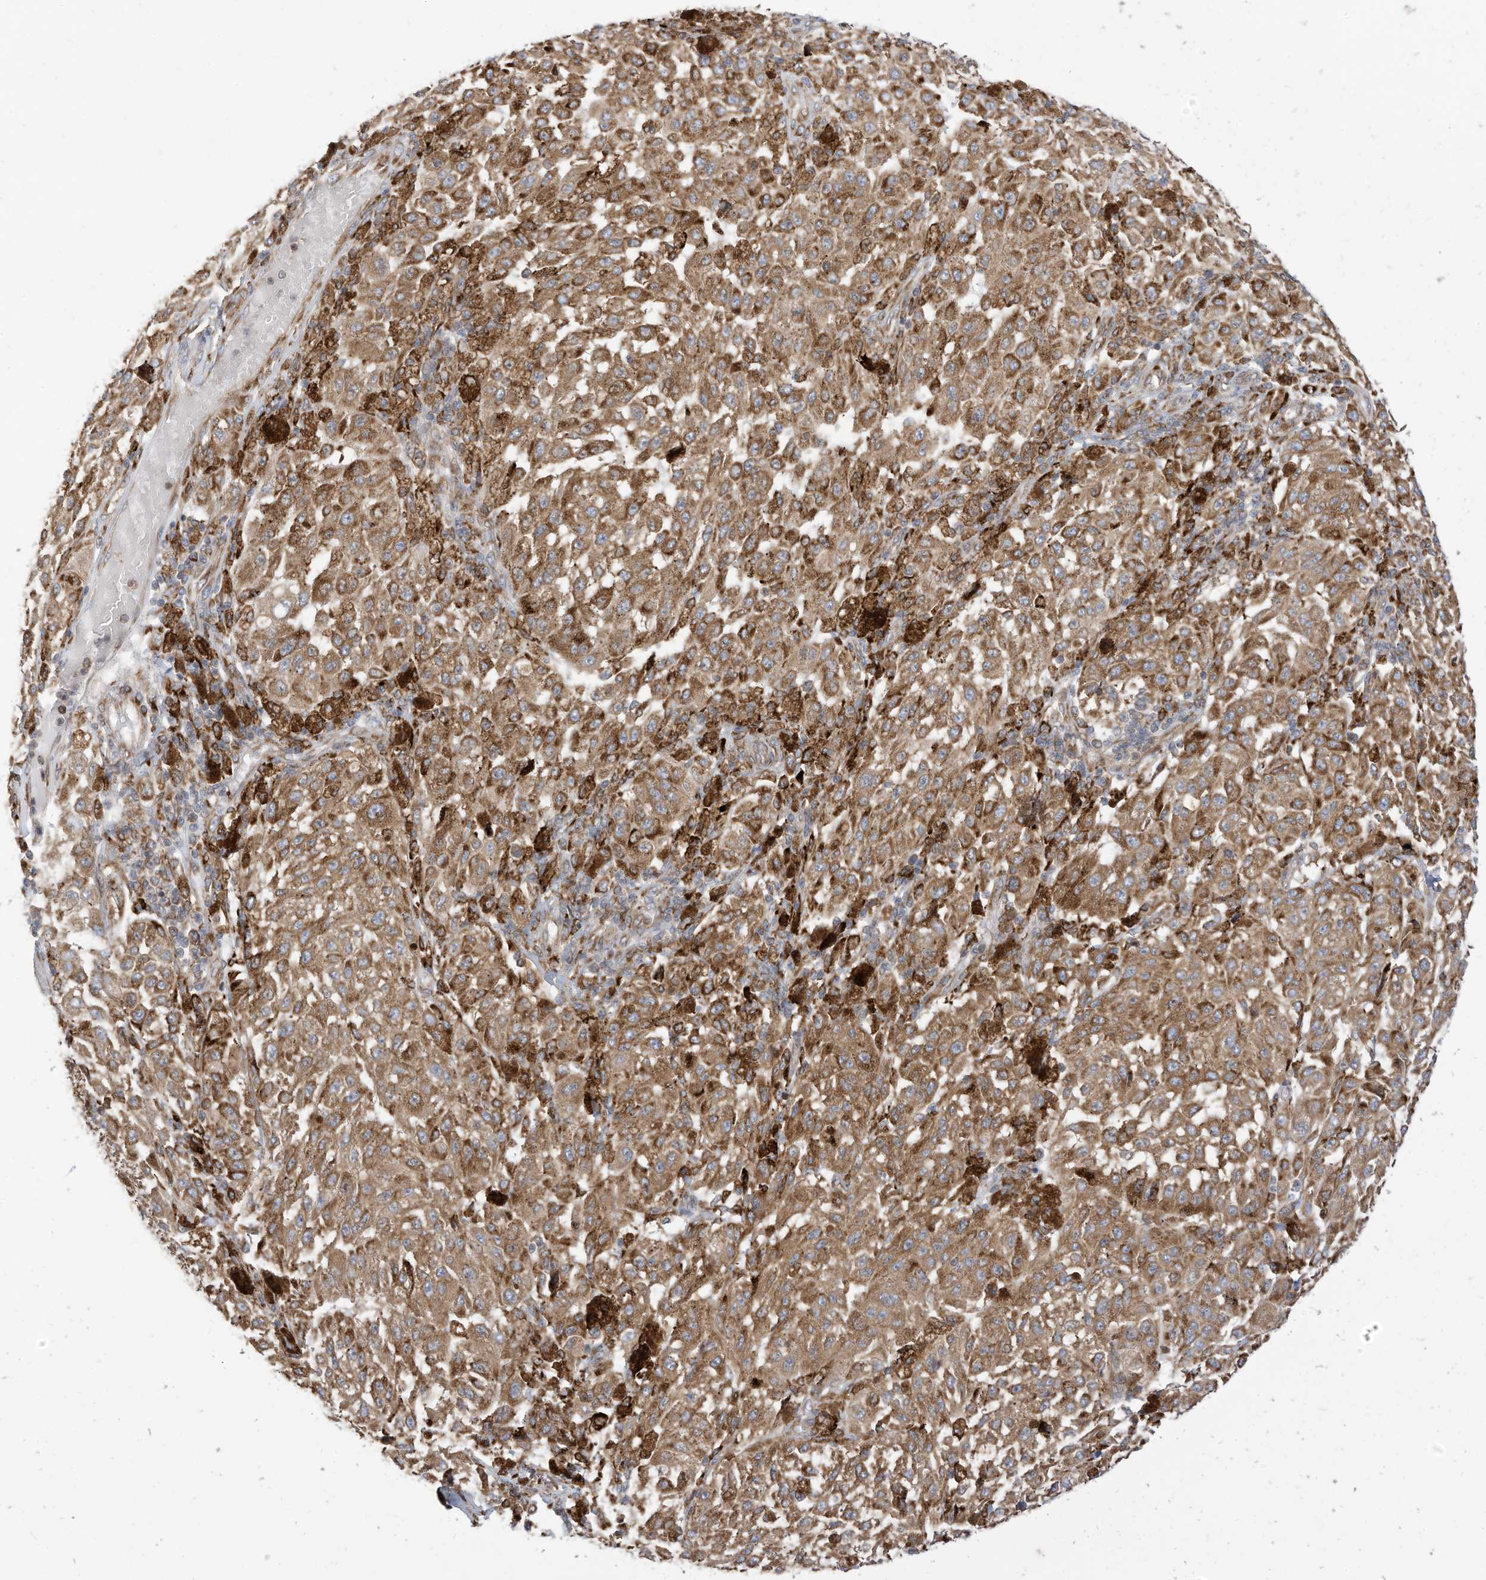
{"staining": {"intensity": "moderate", "quantity": ">75%", "location": "cytoplasmic/membranous"}, "tissue": "melanoma", "cell_type": "Tumor cells", "image_type": "cancer", "snomed": [{"axis": "morphology", "description": "Malignant melanoma, NOS"}, {"axis": "topography", "description": "Skin"}], "caption": "Immunohistochemistry (IHC) (DAB) staining of malignant melanoma shows moderate cytoplasmic/membranous protein positivity in about >75% of tumor cells. (DAB IHC with brightfield microscopy, high magnification).", "gene": "TRNAU1AP", "patient": {"sex": "female", "age": 64}}